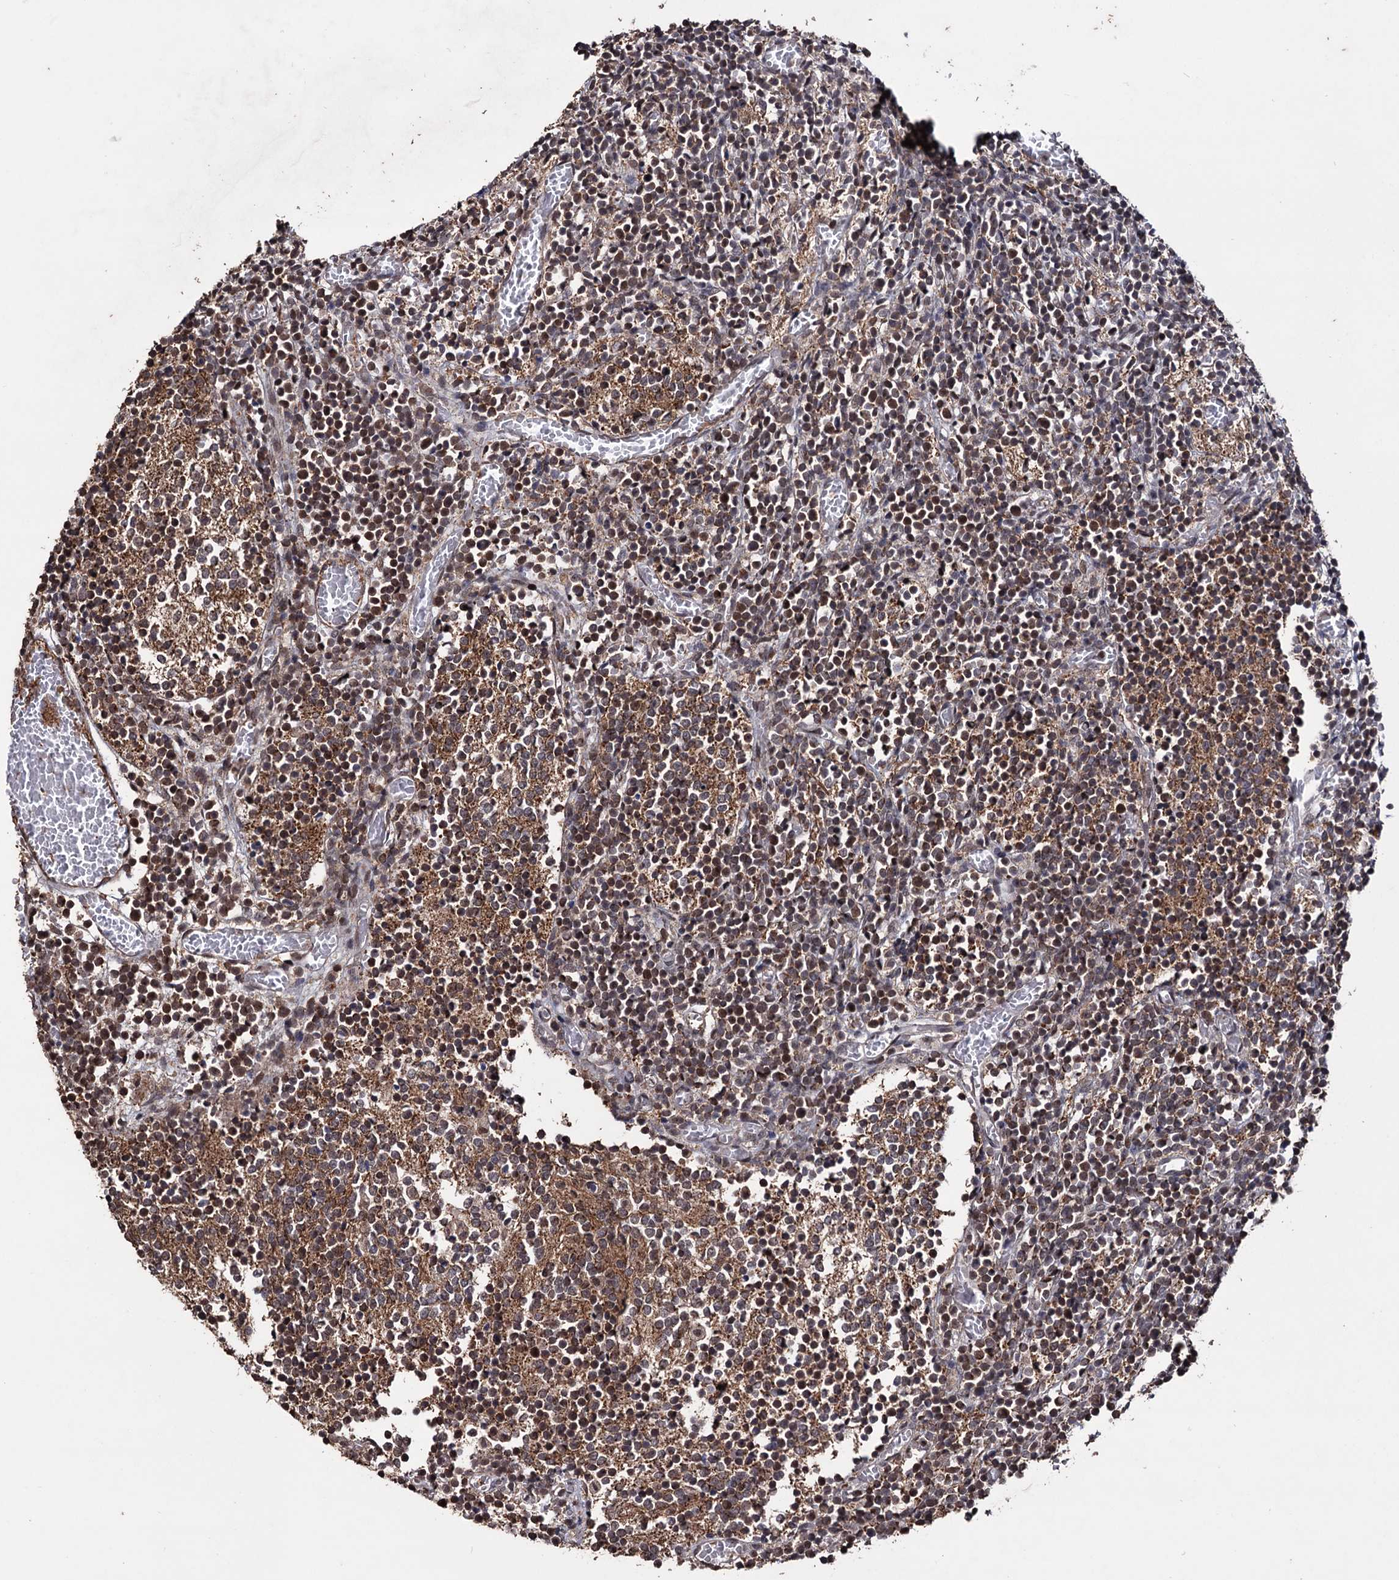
{"staining": {"intensity": "moderate", "quantity": "<25%", "location": "cytoplasmic/membranous,nuclear"}, "tissue": "glioma", "cell_type": "Tumor cells", "image_type": "cancer", "snomed": [{"axis": "morphology", "description": "Glioma, malignant, Low grade"}, {"axis": "topography", "description": "Brain"}], "caption": "A histopathology image showing moderate cytoplasmic/membranous and nuclear expression in about <25% of tumor cells in glioma, as visualized by brown immunohistochemical staining.", "gene": "KLF5", "patient": {"sex": "female", "age": 1}}